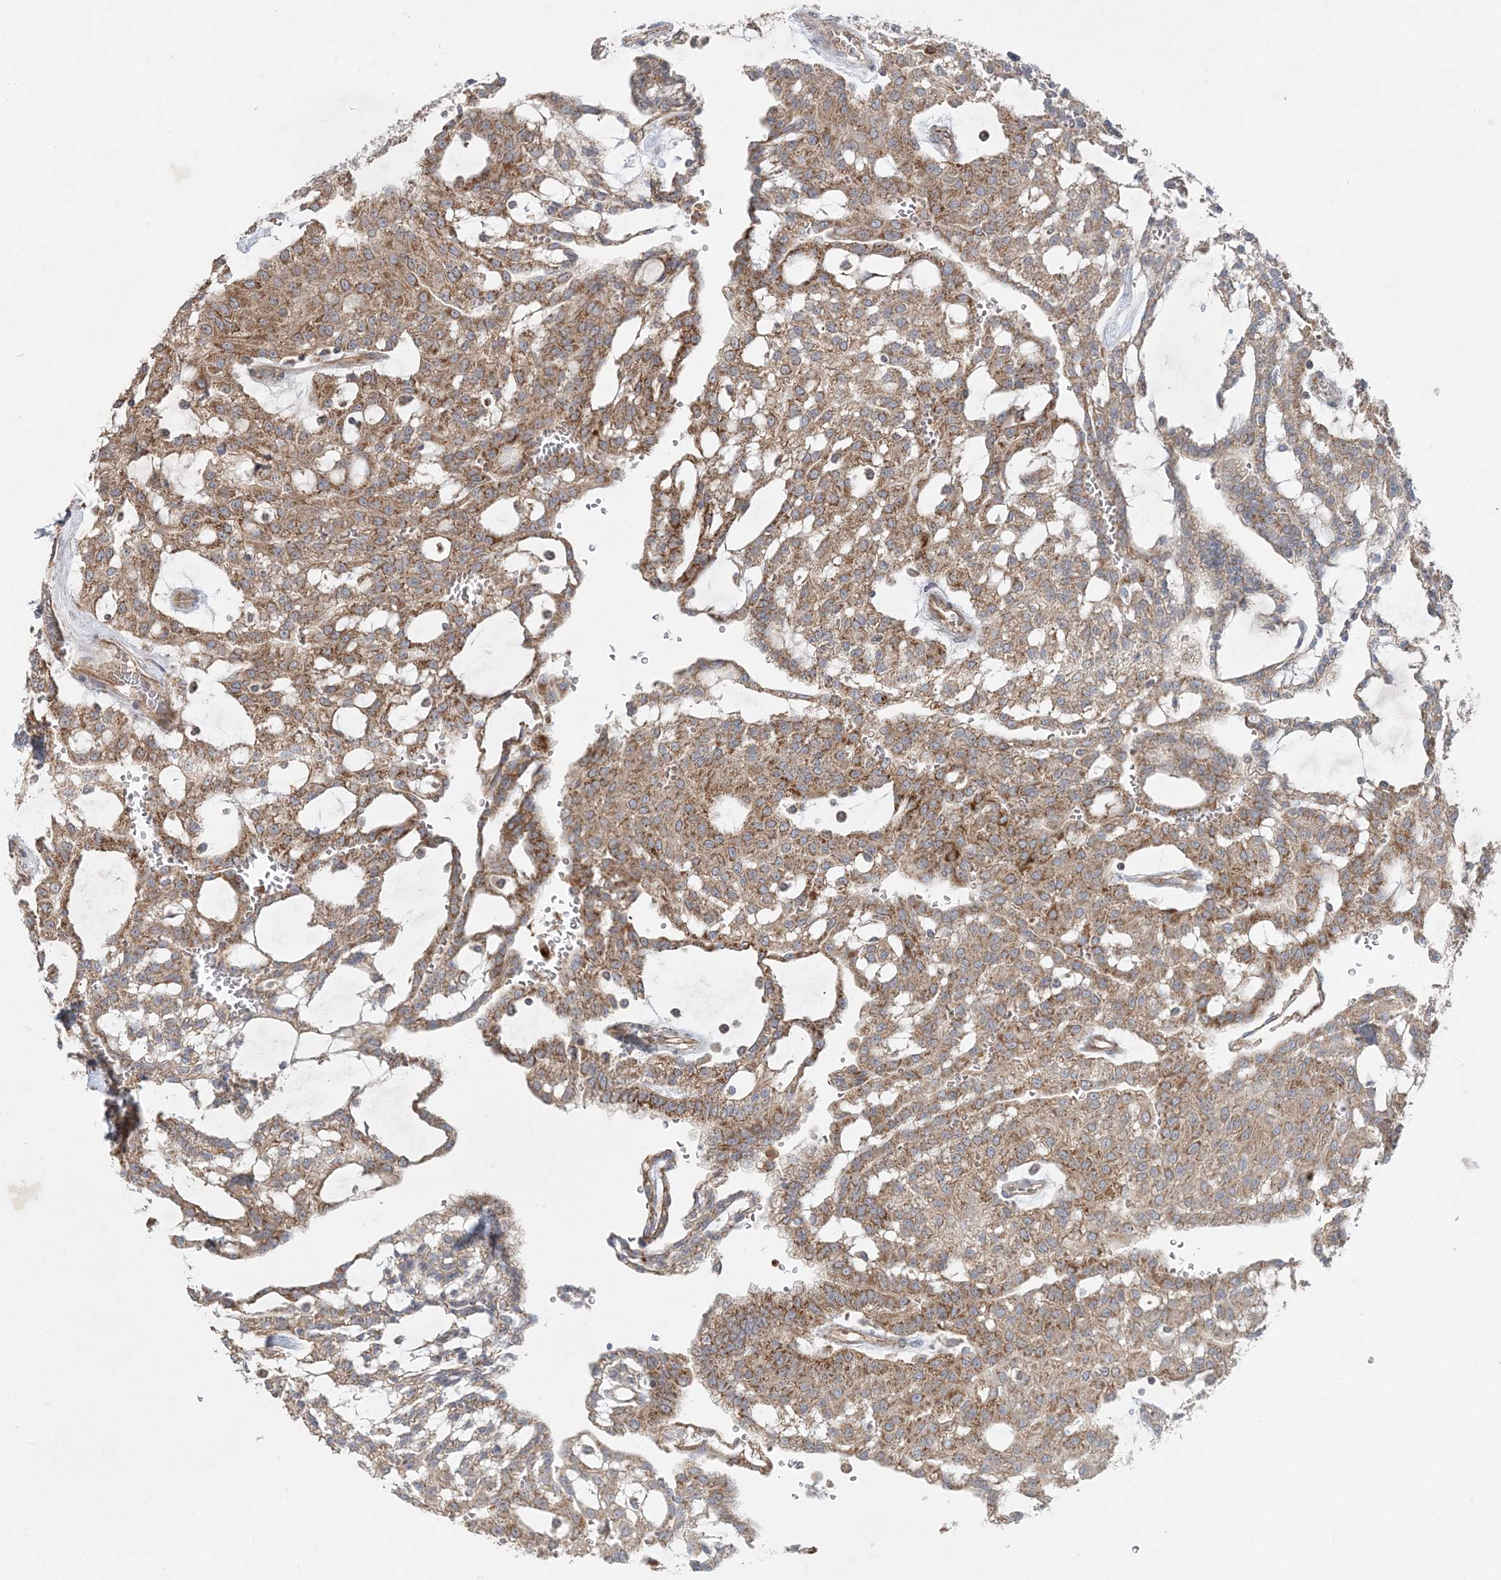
{"staining": {"intensity": "moderate", "quantity": ">75%", "location": "cytoplasmic/membranous"}, "tissue": "renal cancer", "cell_type": "Tumor cells", "image_type": "cancer", "snomed": [{"axis": "morphology", "description": "Adenocarcinoma, NOS"}, {"axis": "topography", "description": "Kidney"}], "caption": "The micrograph exhibits a brown stain indicating the presence of a protein in the cytoplasmic/membranous of tumor cells in renal cancer (adenocarcinoma).", "gene": "LRPPRC", "patient": {"sex": "male", "age": 63}}